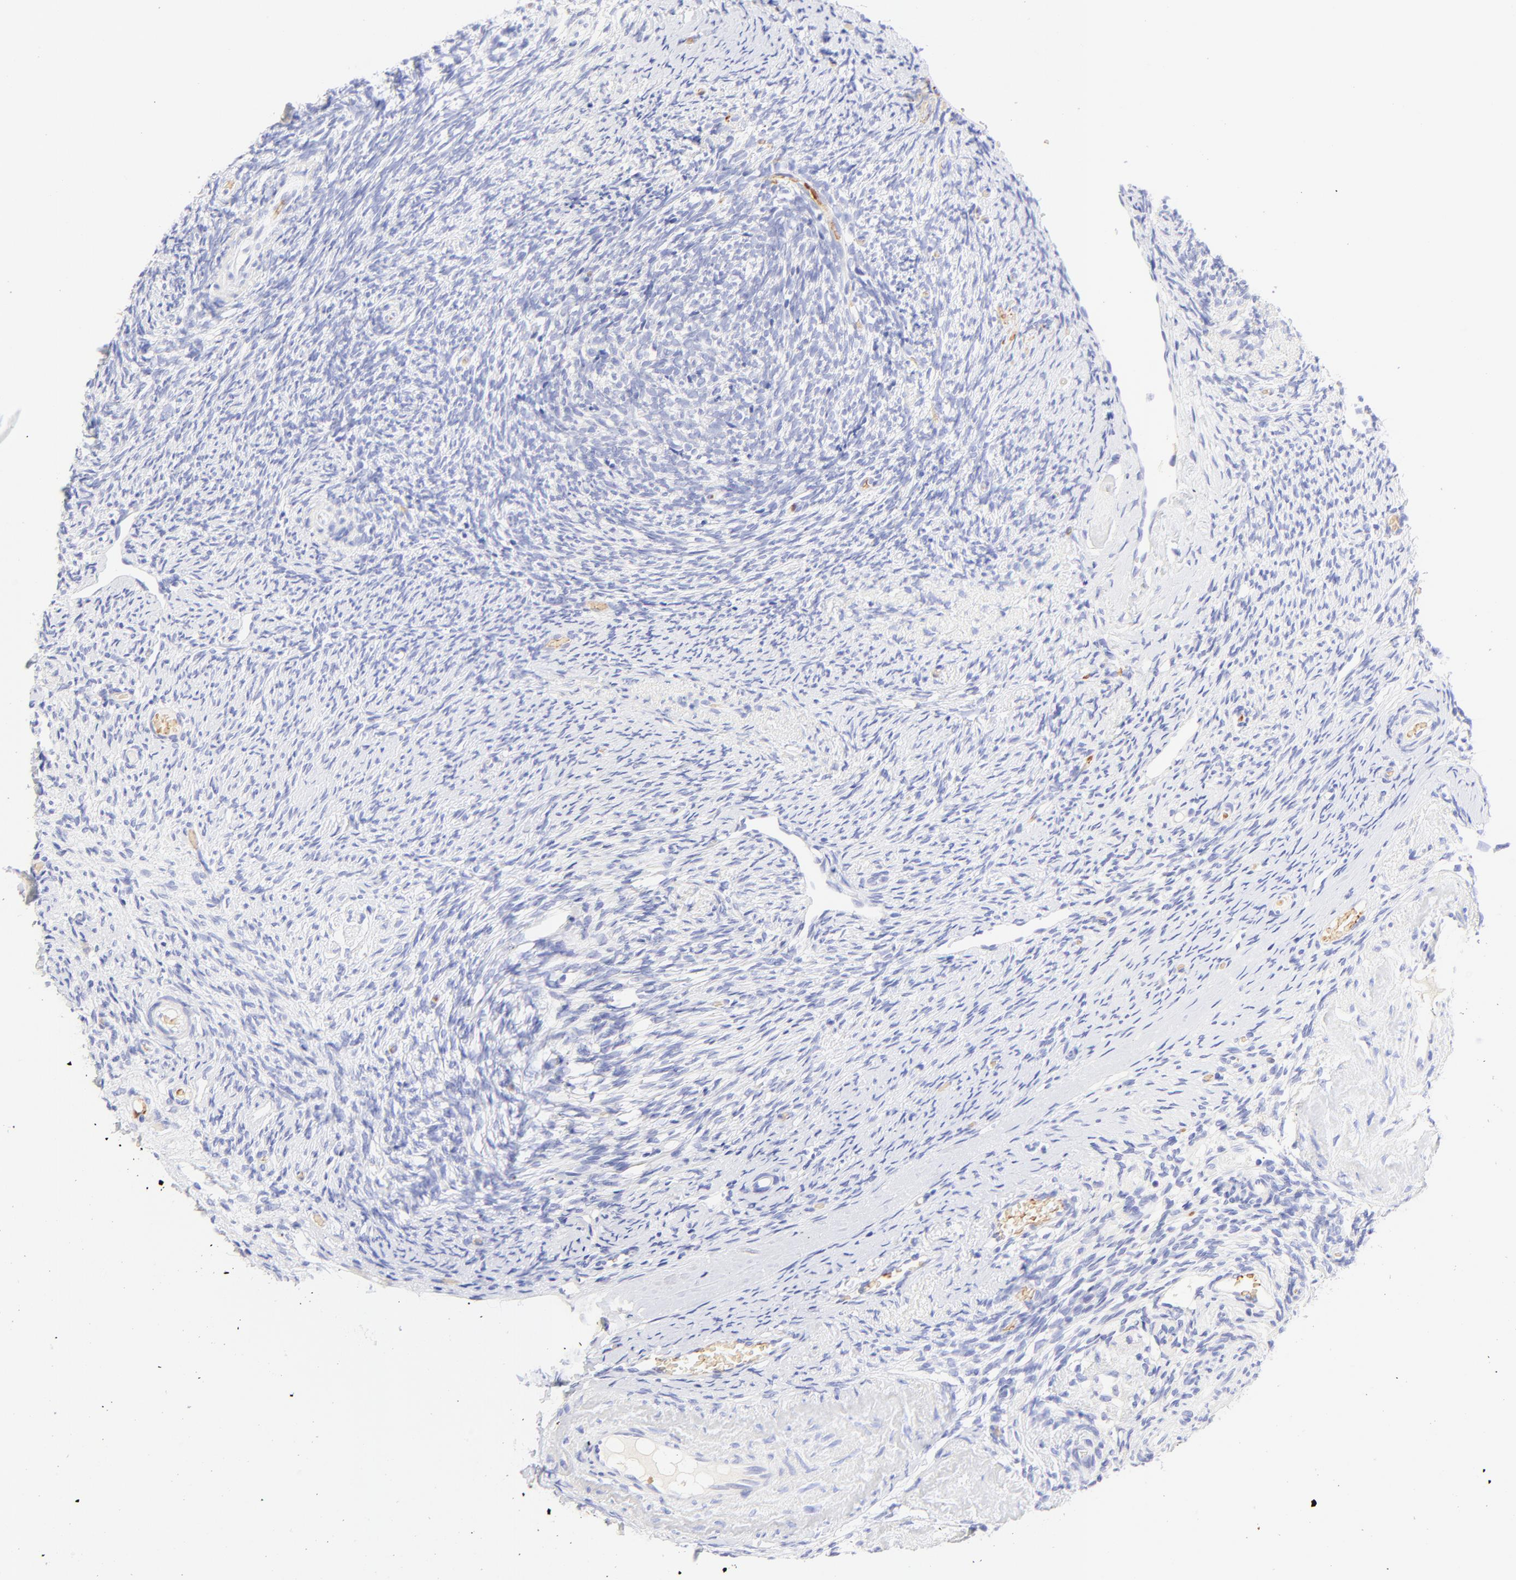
{"staining": {"intensity": "negative", "quantity": "none", "location": "none"}, "tissue": "ovary", "cell_type": "Follicle cells", "image_type": "normal", "snomed": [{"axis": "morphology", "description": "Normal tissue, NOS"}, {"axis": "topography", "description": "Ovary"}], "caption": "This is an immunohistochemistry (IHC) micrograph of benign human ovary. There is no expression in follicle cells.", "gene": "FRMPD3", "patient": {"sex": "female", "age": 60}}